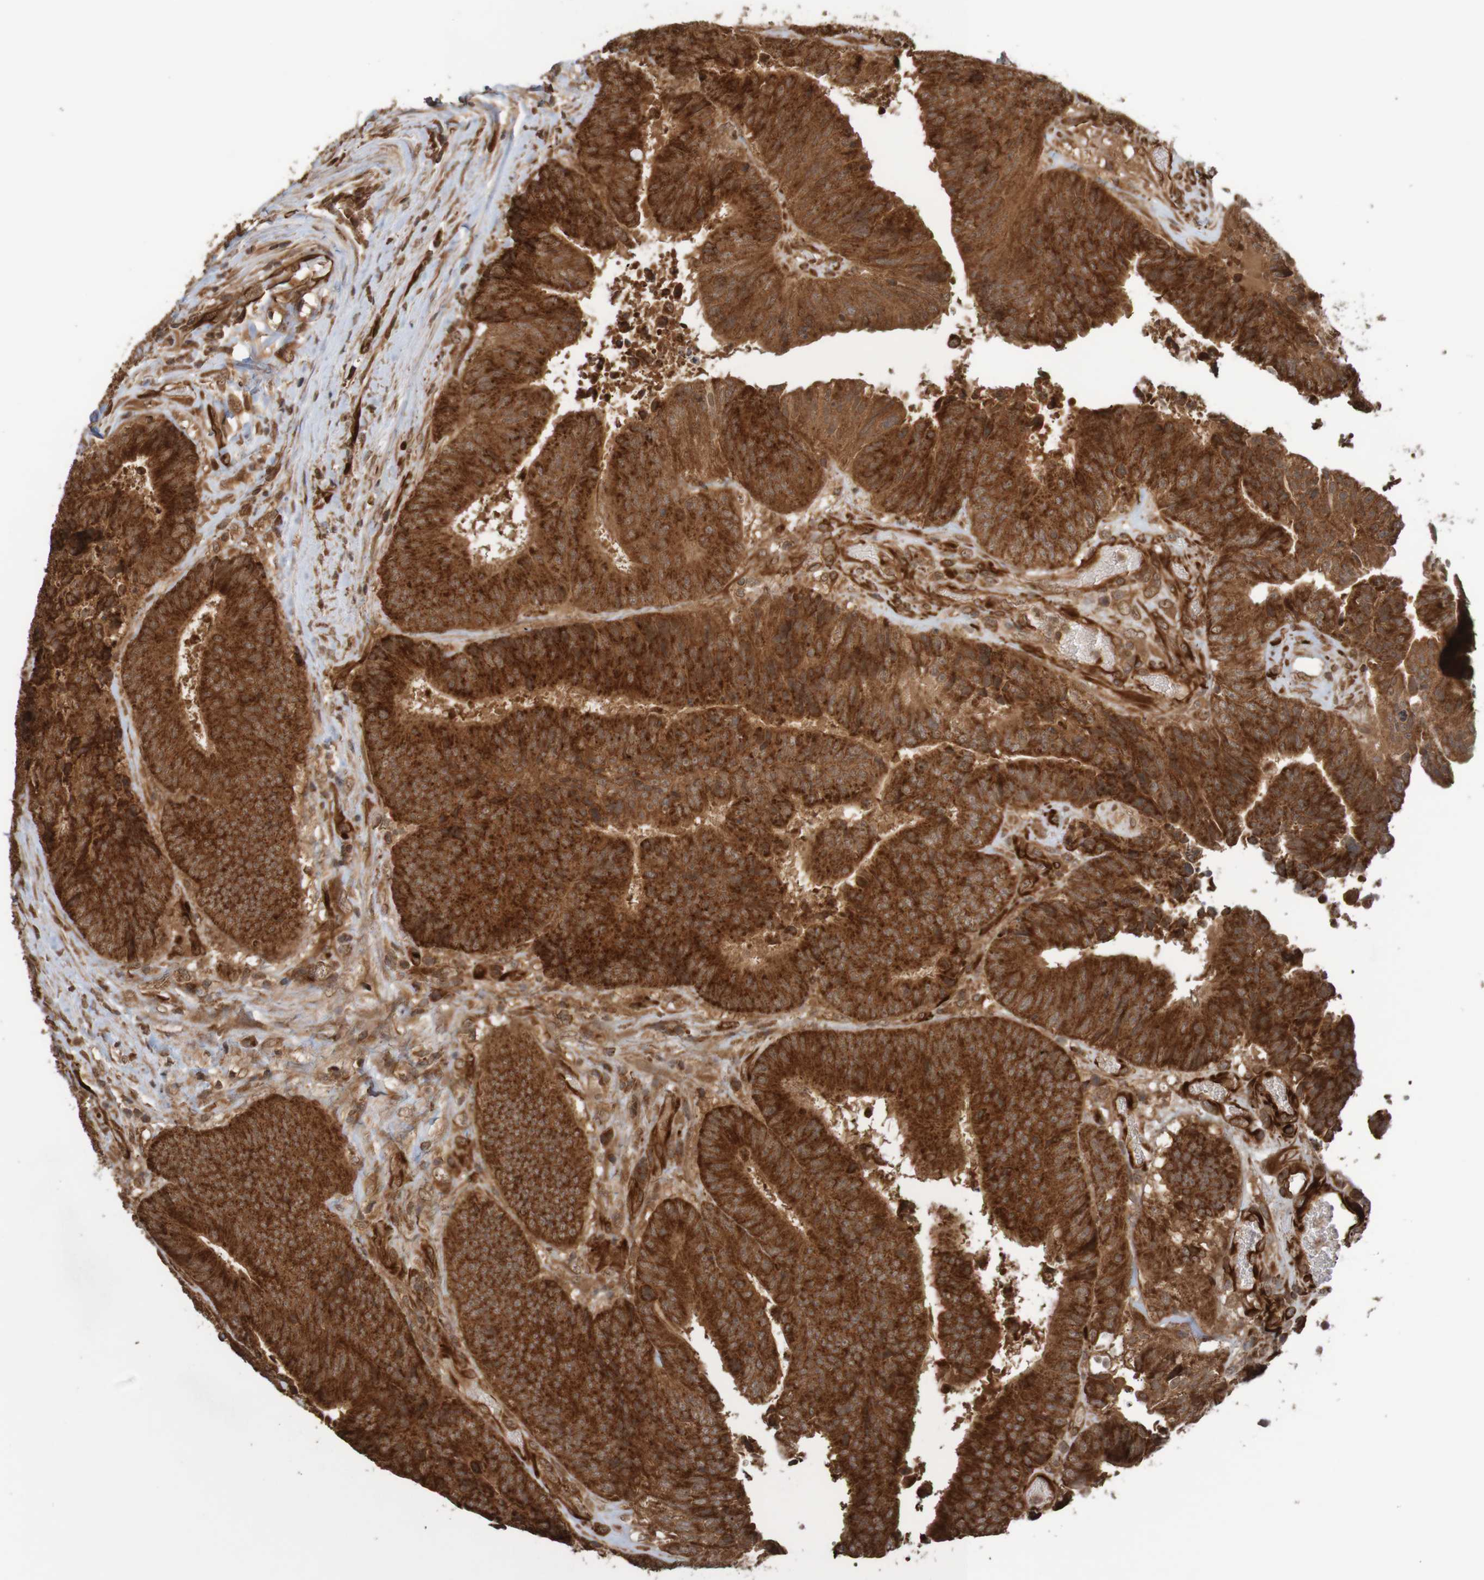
{"staining": {"intensity": "strong", "quantity": ">75%", "location": "cytoplasmic/membranous"}, "tissue": "colorectal cancer", "cell_type": "Tumor cells", "image_type": "cancer", "snomed": [{"axis": "morphology", "description": "Adenocarcinoma, NOS"}, {"axis": "topography", "description": "Rectum"}], "caption": "A high-resolution histopathology image shows IHC staining of colorectal cancer, which displays strong cytoplasmic/membranous expression in approximately >75% of tumor cells.", "gene": "MRPL52", "patient": {"sex": "male", "age": 72}}